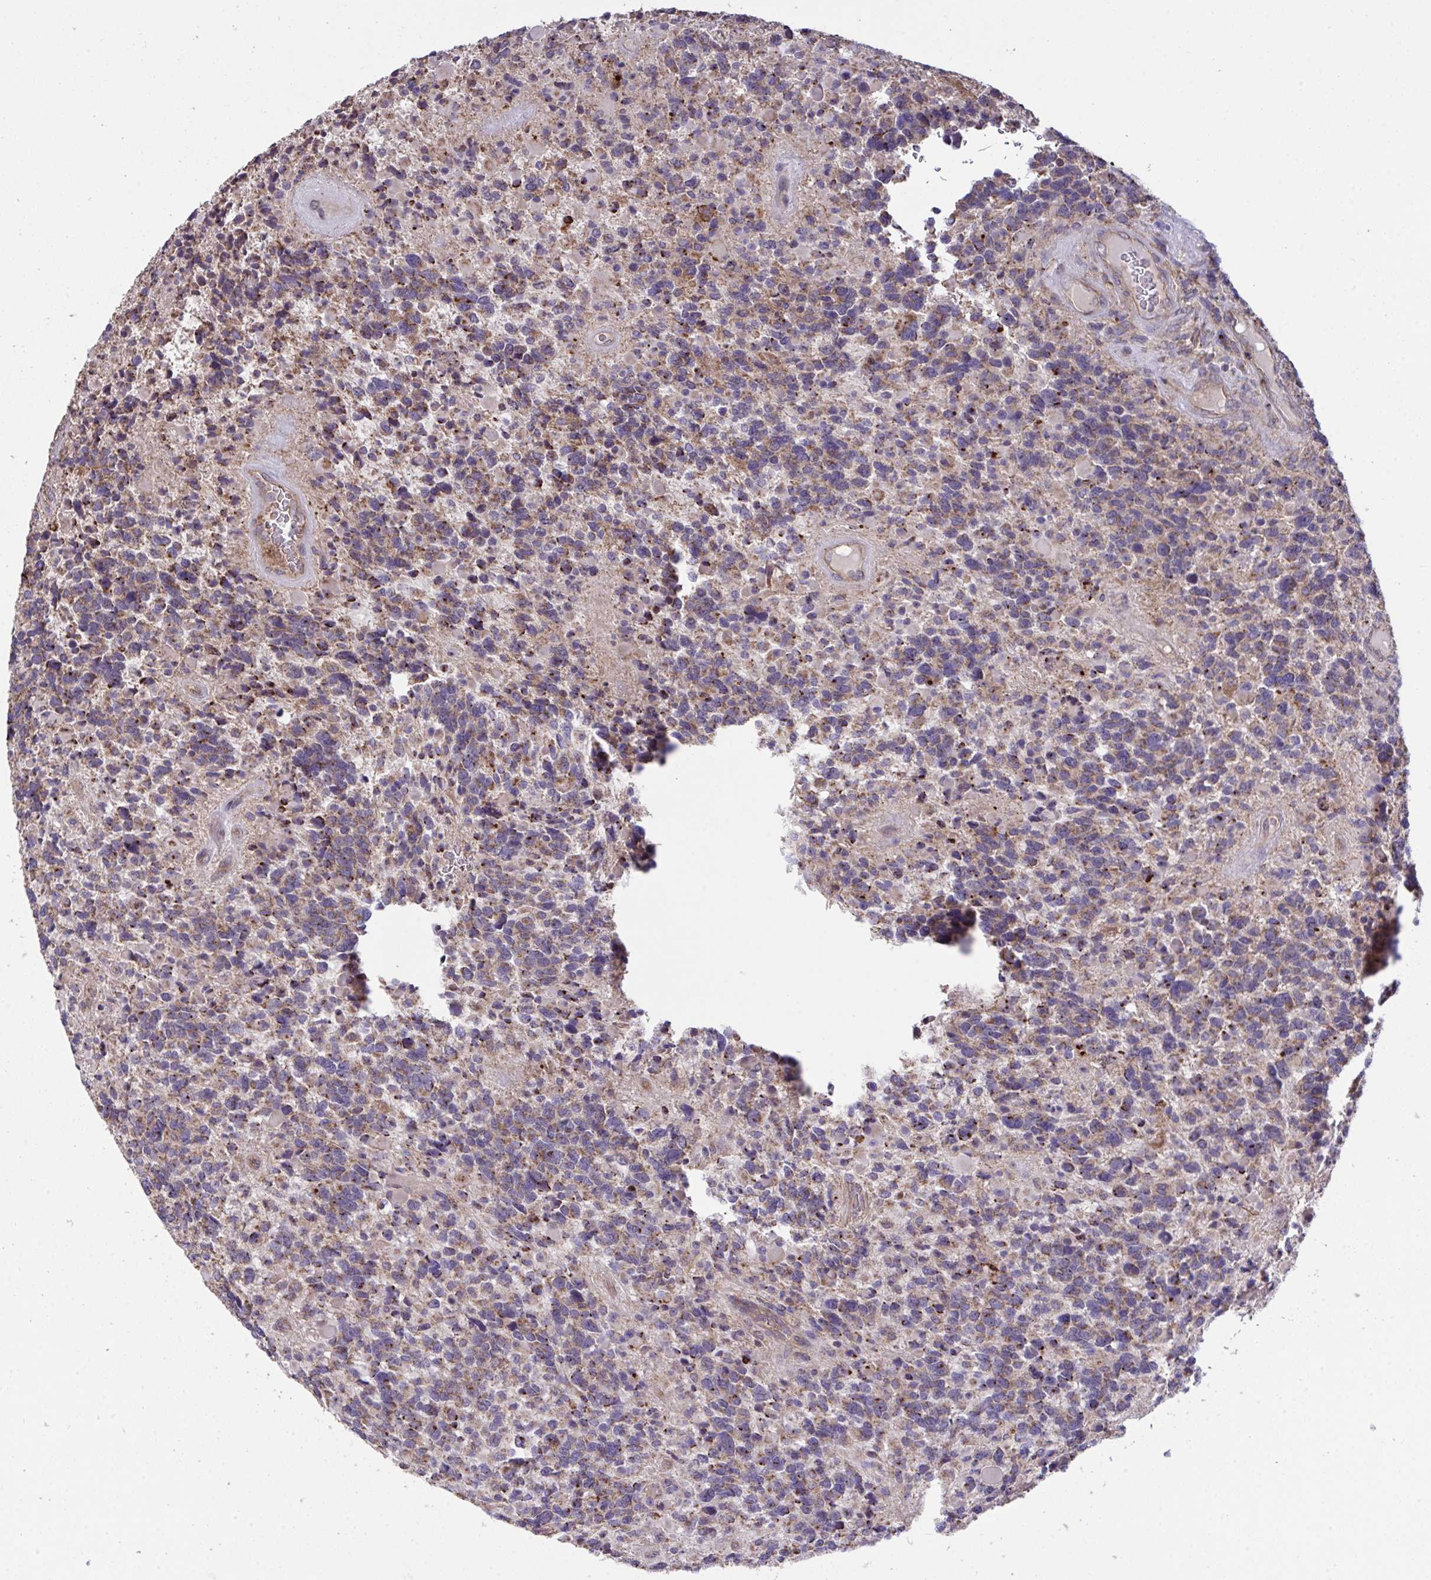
{"staining": {"intensity": "weak", "quantity": "25%-75%", "location": "cytoplasmic/membranous"}, "tissue": "glioma", "cell_type": "Tumor cells", "image_type": "cancer", "snomed": [{"axis": "morphology", "description": "Glioma, malignant, High grade"}, {"axis": "topography", "description": "Brain"}], "caption": "Human glioma stained with a protein marker shows weak staining in tumor cells.", "gene": "PPM1H", "patient": {"sex": "female", "age": 40}}